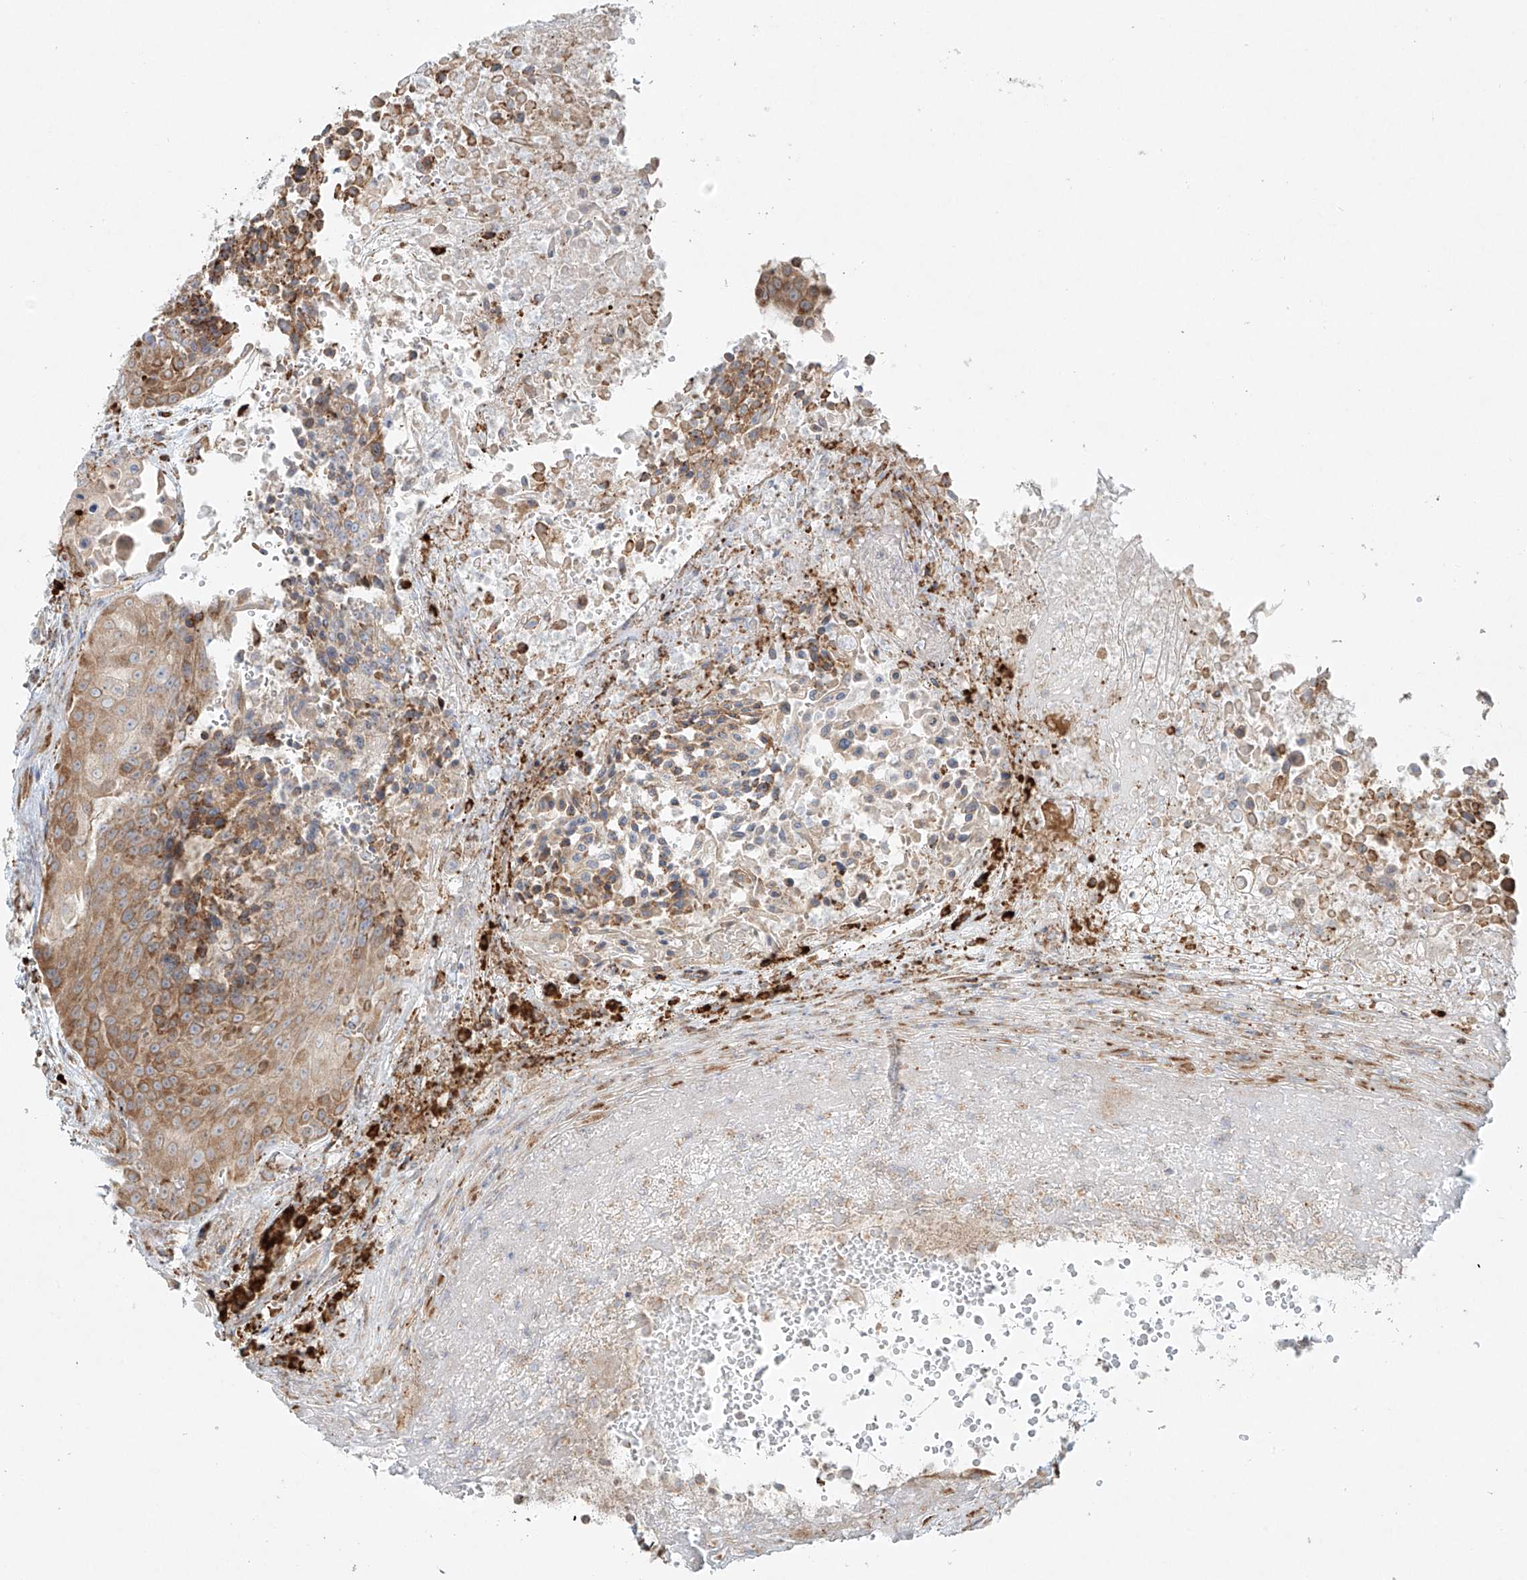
{"staining": {"intensity": "moderate", "quantity": ">75%", "location": "cytoplasmic/membranous"}, "tissue": "urothelial cancer", "cell_type": "Tumor cells", "image_type": "cancer", "snomed": [{"axis": "morphology", "description": "Urothelial carcinoma, High grade"}, {"axis": "topography", "description": "Urinary bladder"}], "caption": "Immunohistochemistry micrograph of human urothelial cancer stained for a protein (brown), which reveals medium levels of moderate cytoplasmic/membranous staining in approximately >75% of tumor cells.", "gene": "EIPR1", "patient": {"sex": "female", "age": 63}}